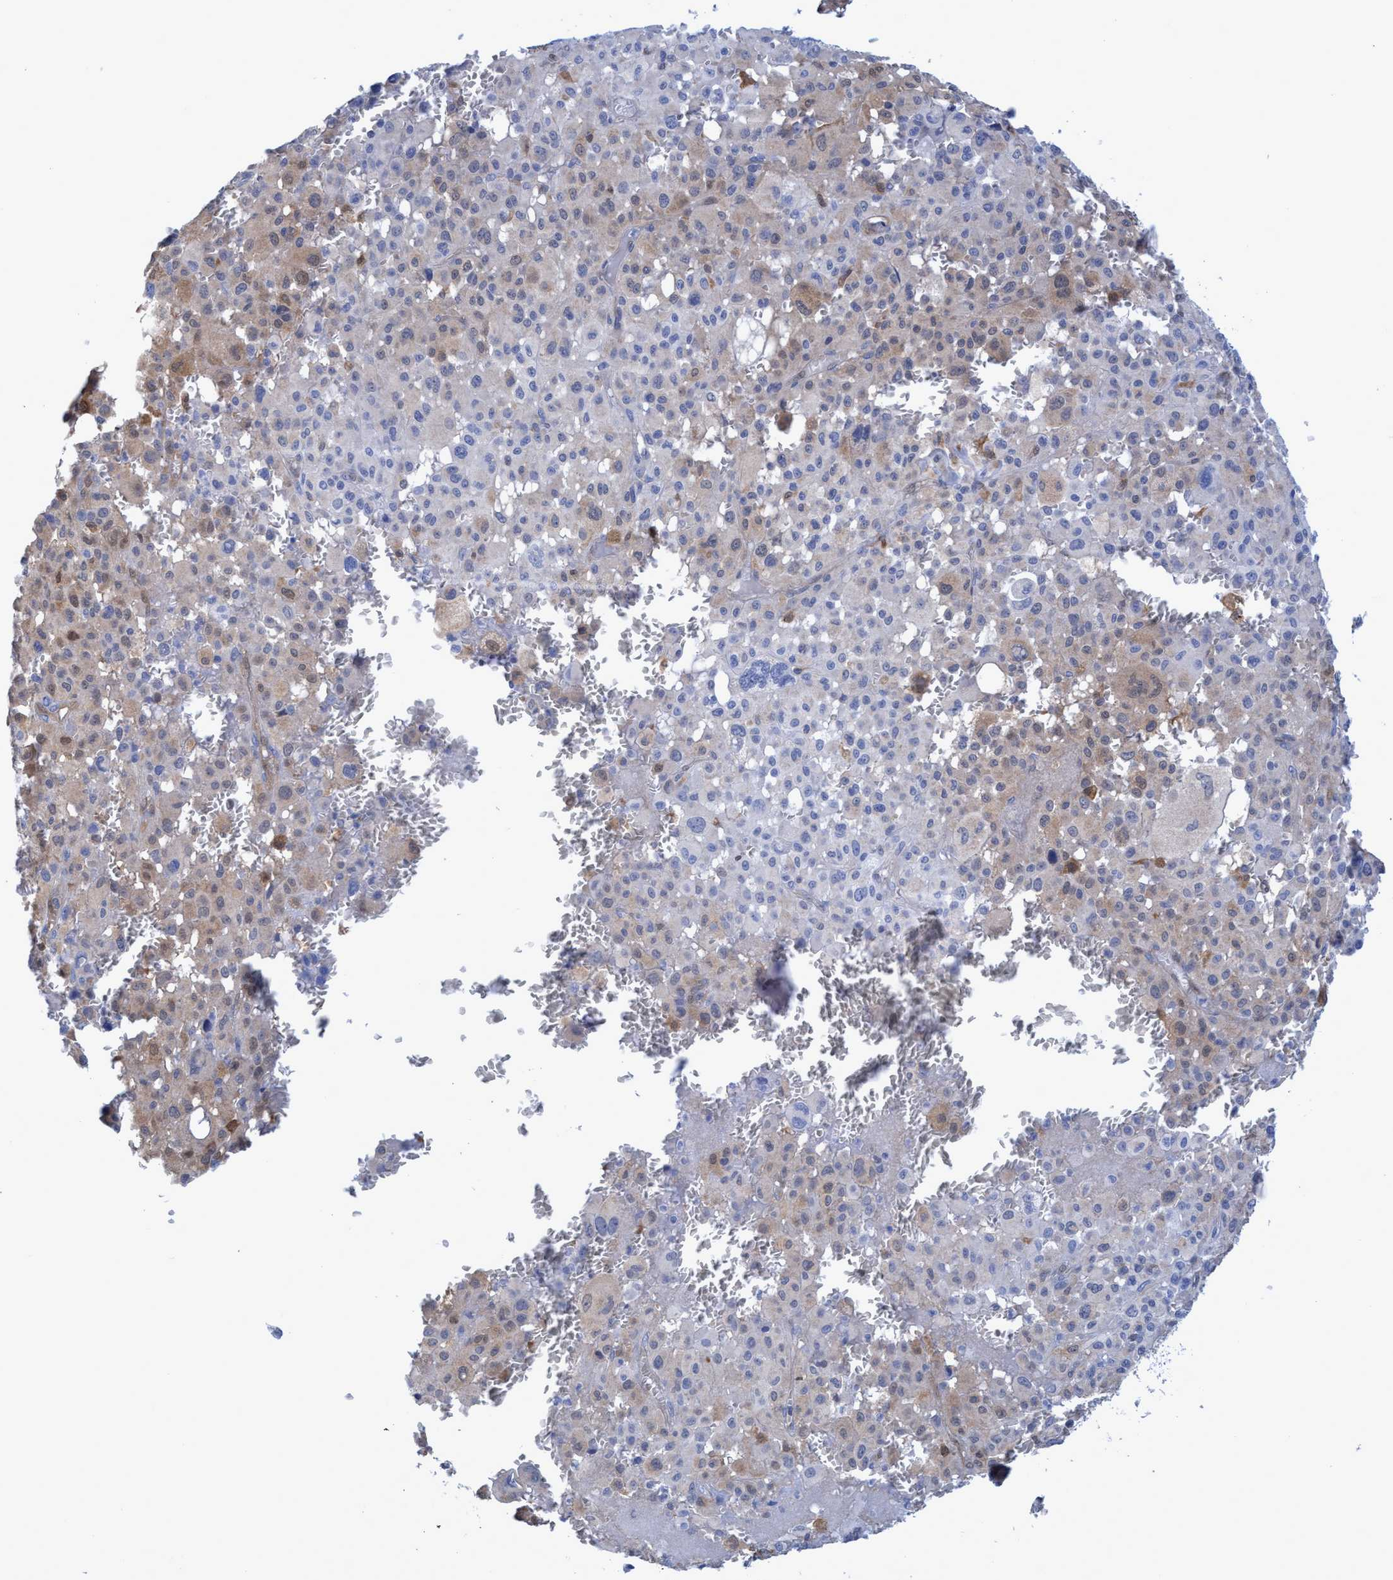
{"staining": {"intensity": "moderate", "quantity": "25%-75%", "location": "cytoplasmic/membranous"}, "tissue": "melanoma", "cell_type": "Tumor cells", "image_type": "cancer", "snomed": [{"axis": "morphology", "description": "Malignant melanoma, Metastatic site"}, {"axis": "topography", "description": "Skin"}], "caption": "A brown stain labels moderate cytoplasmic/membranous positivity of a protein in melanoma tumor cells.", "gene": "PNPO", "patient": {"sex": "female", "age": 74}}